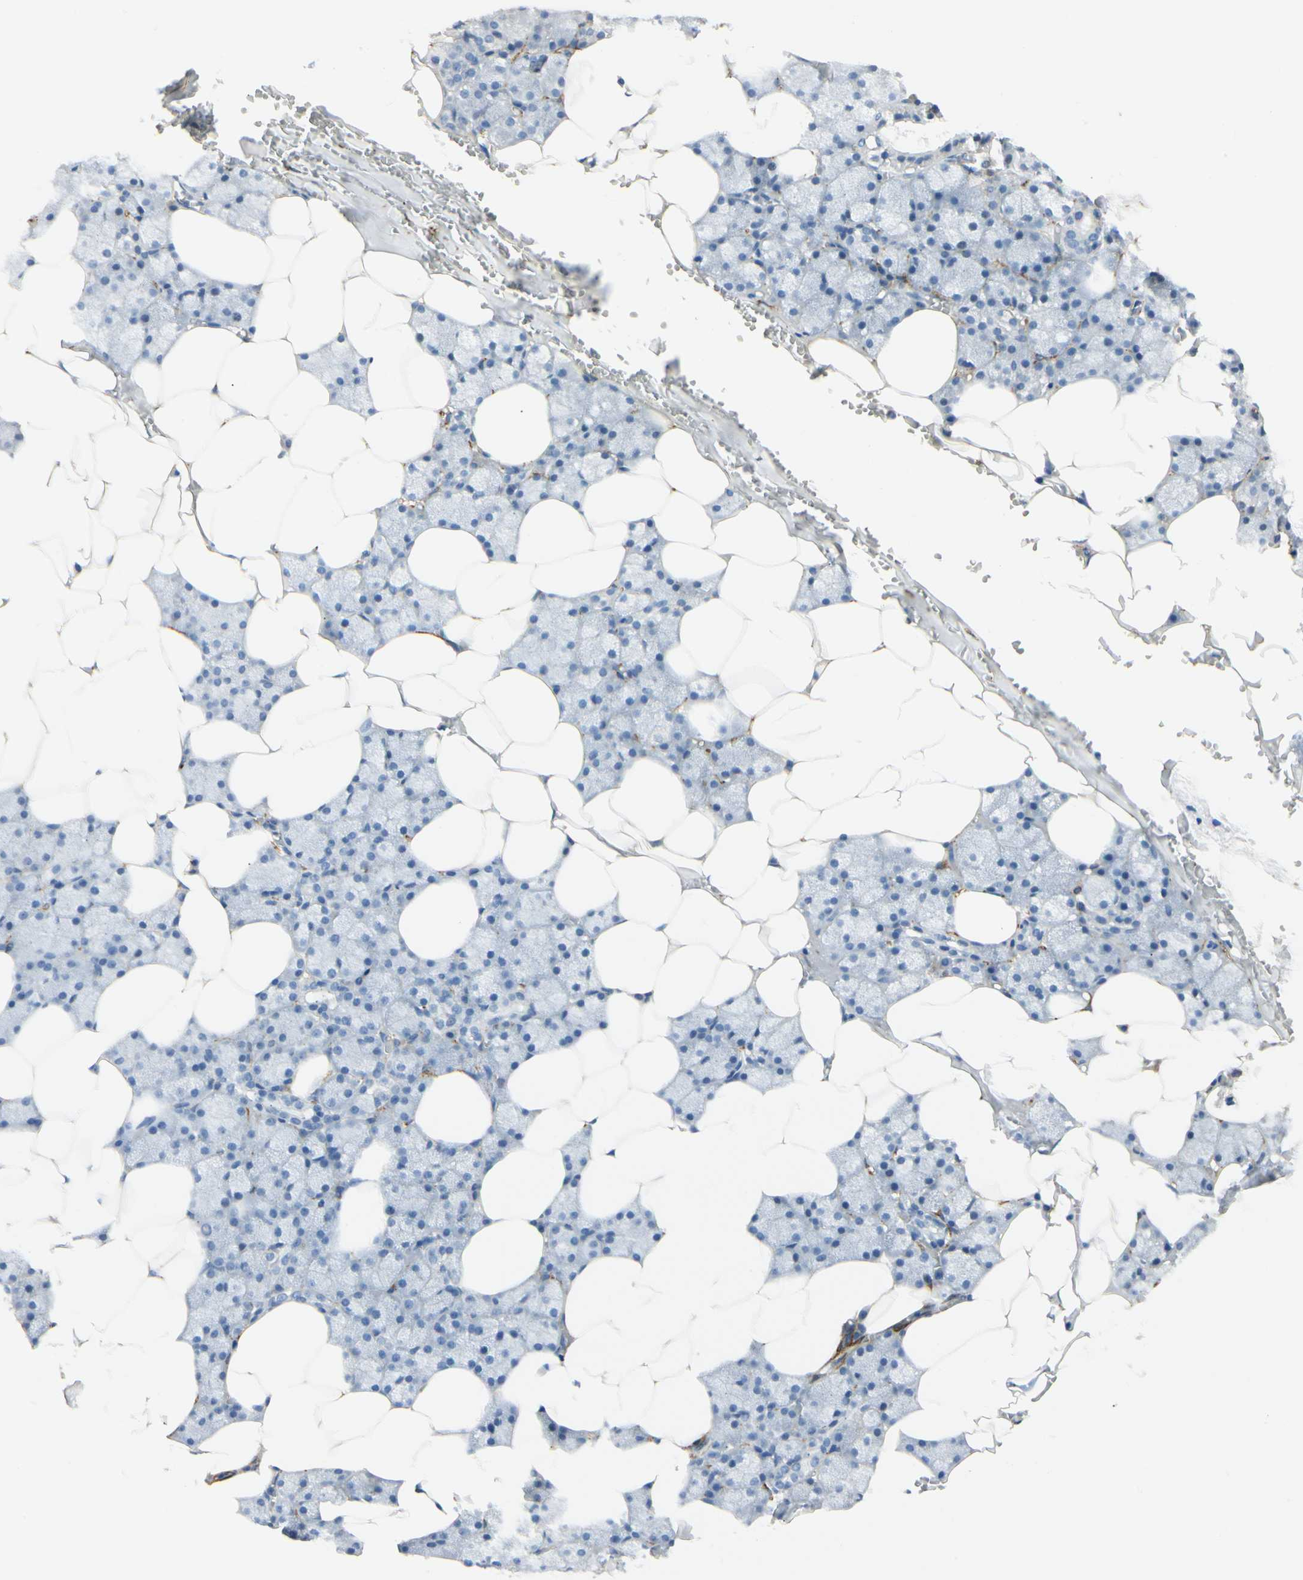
{"staining": {"intensity": "negative", "quantity": "none", "location": "none"}, "tissue": "salivary gland", "cell_type": "Glandular cells", "image_type": "normal", "snomed": [{"axis": "morphology", "description": "Normal tissue, NOS"}, {"axis": "topography", "description": "Salivary gland"}], "caption": "Glandular cells are negative for protein expression in benign human salivary gland. (Immunohistochemistry, brightfield microscopy, high magnification).", "gene": "AMPH", "patient": {"sex": "male", "age": 62}}